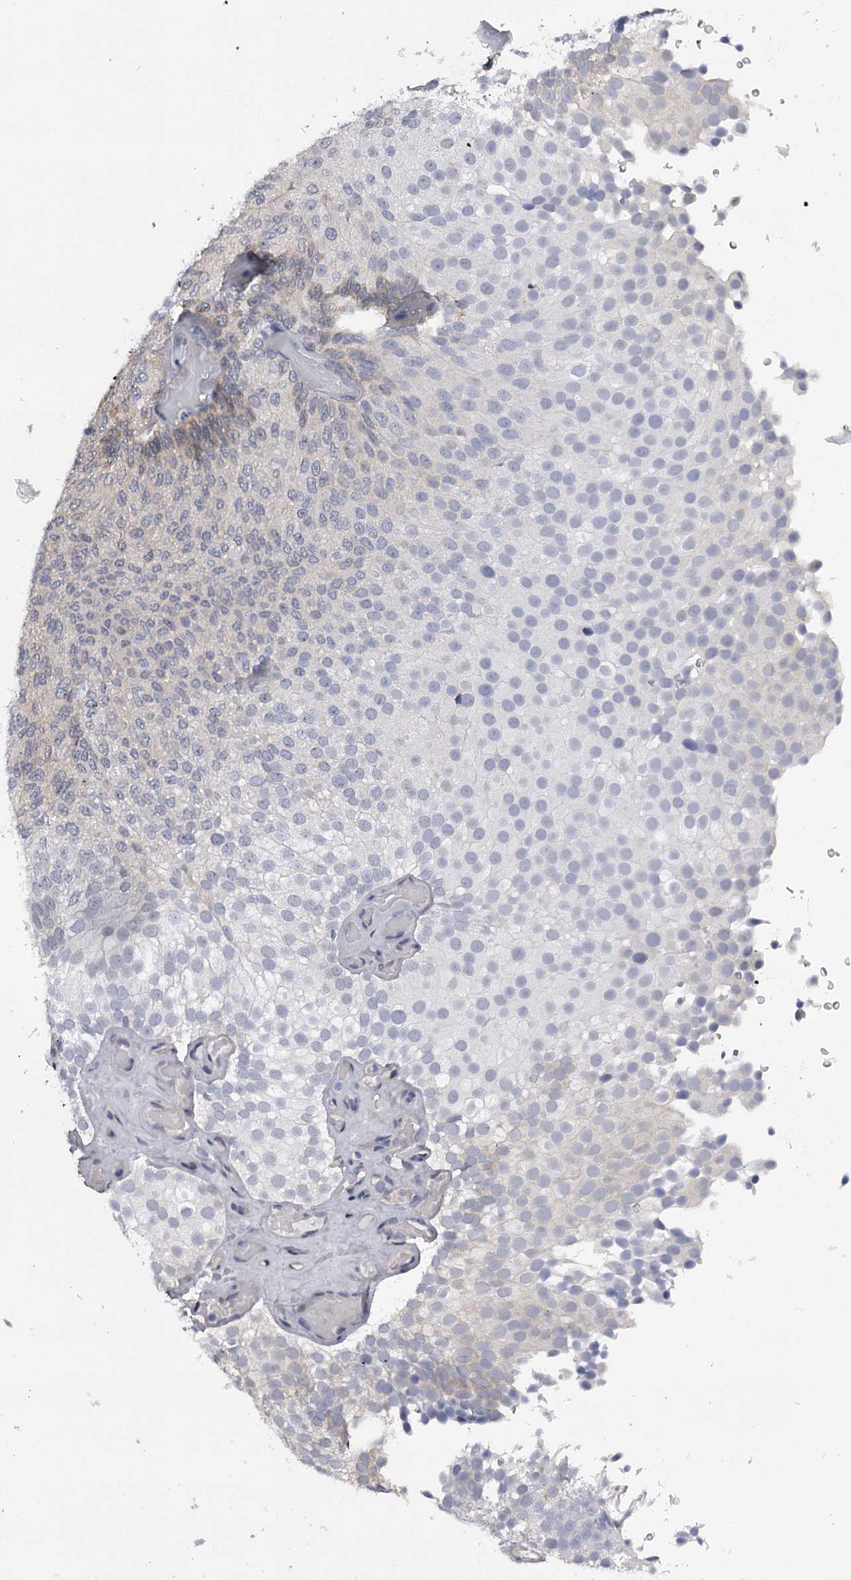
{"staining": {"intensity": "negative", "quantity": "none", "location": "none"}, "tissue": "urothelial cancer", "cell_type": "Tumor cells", "image_type": "cancer", "snomed": [{"axis": "morphology", "description": "Urothelial carcinoma, Low grade"}, {"axis": "topography", "description": "Urinary bladder"}], "caption": "Immunohistochemistry image of neoplastic tissue: human urothelial cancer stained with DAB (3,3'-diaminobenzidine) demonstrates no significant protein positivity in tumor cells.", "gene": "GSTO1", "patient": {"sex": "male", "age": 78}}